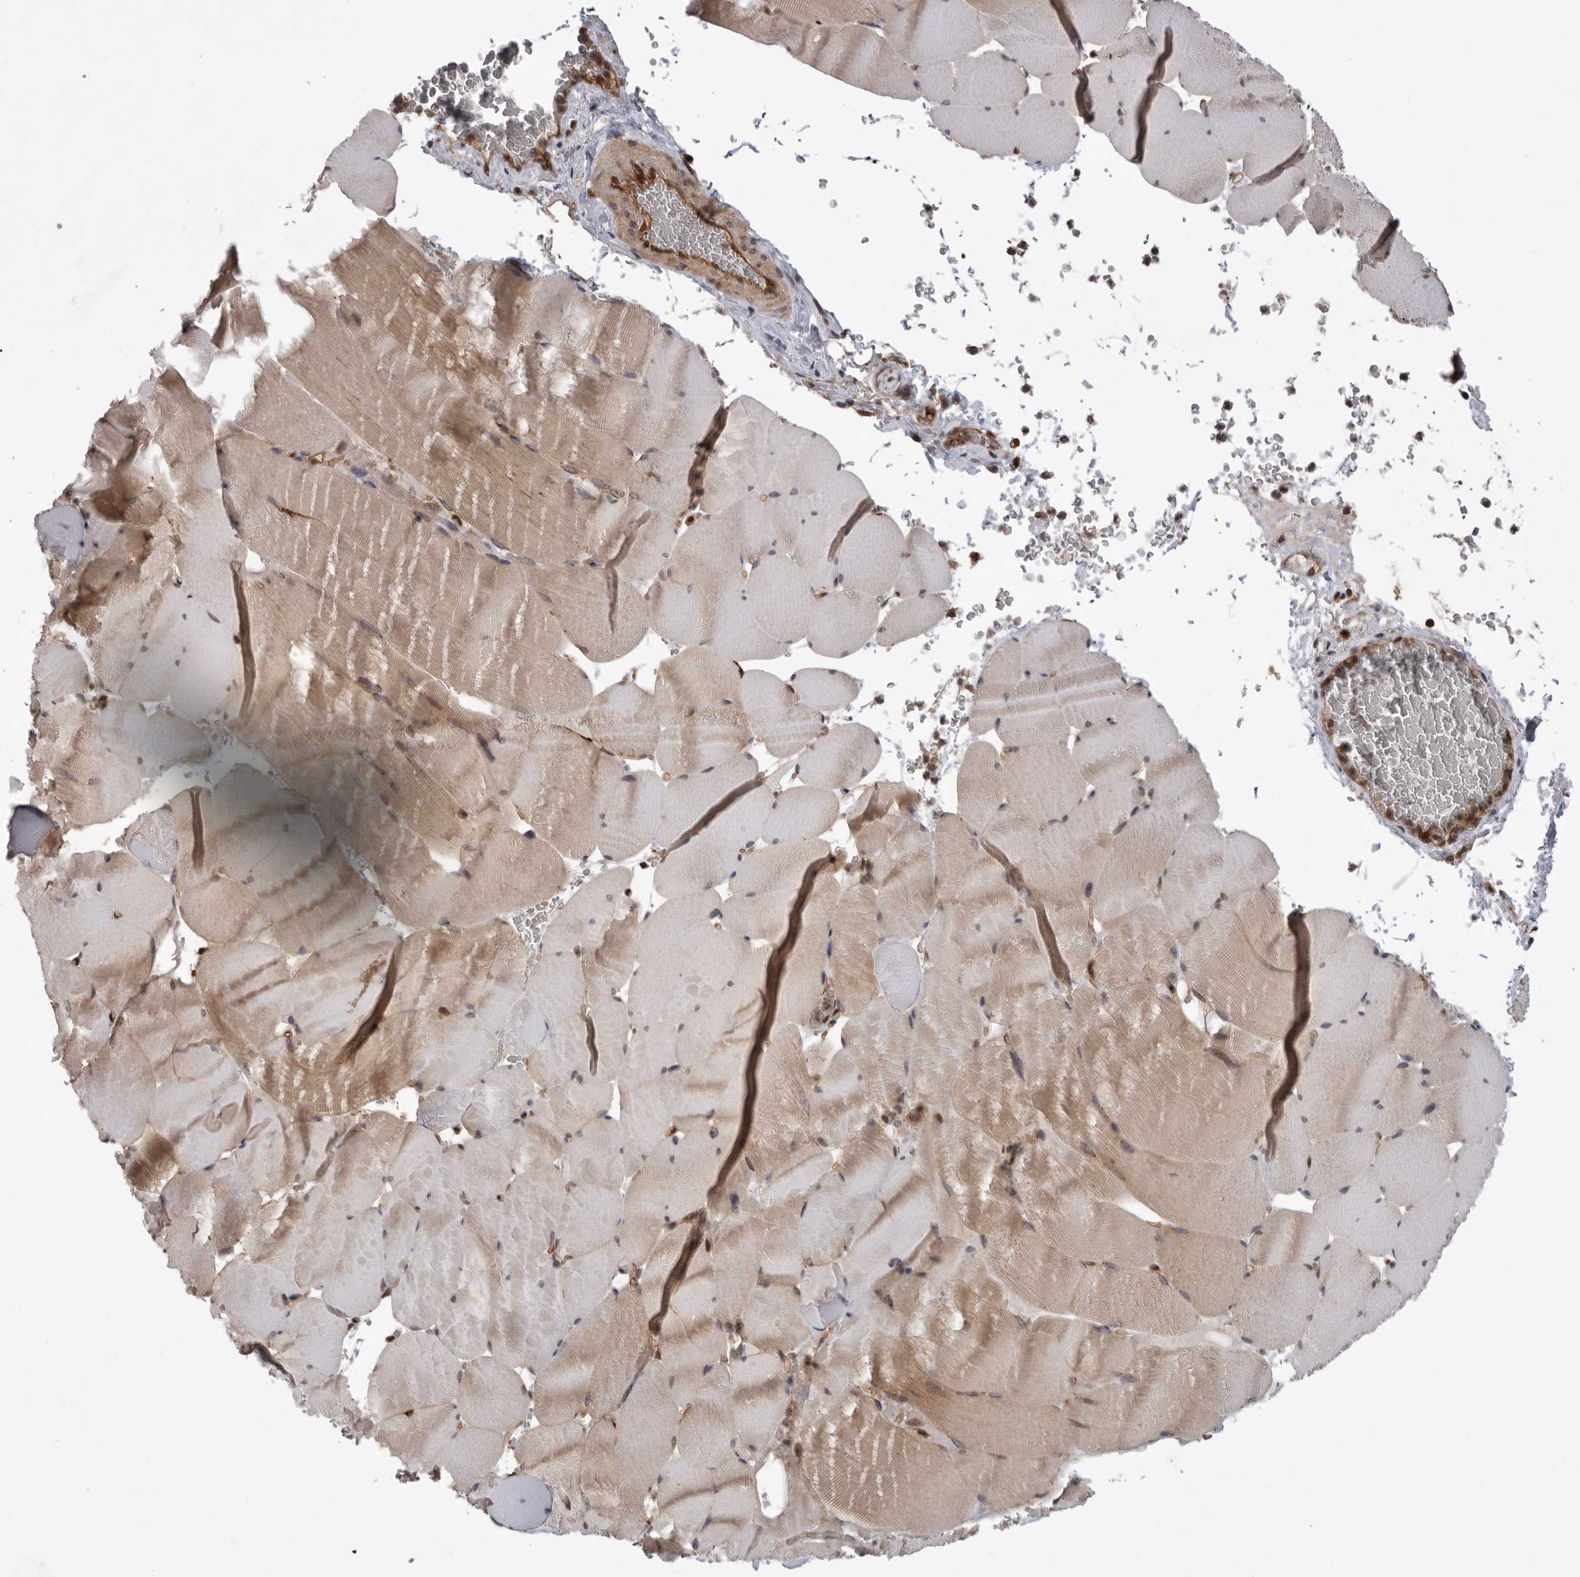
{"staining": {"intensity": "weak", "quantity": "25%-75%", "location": "cytoplasmic/membranous"}, "tissue": "skeletal muscle", "cell_type": "Myocytes", "image_type": "normal", "snomed": [{"axis": "morphology", "description": "Normal tissue, NOS"}, {"axis": "topography", "description": "Skeletal muscle"}], "caption": "Immunohistochemical staining of benign skeletal muscle displays weak cytoplasmic/membranous protein staining in about 25%-75% of myocytes.", "gene": "DHDDS", "patient": {"sex": "male", "age": 62}}